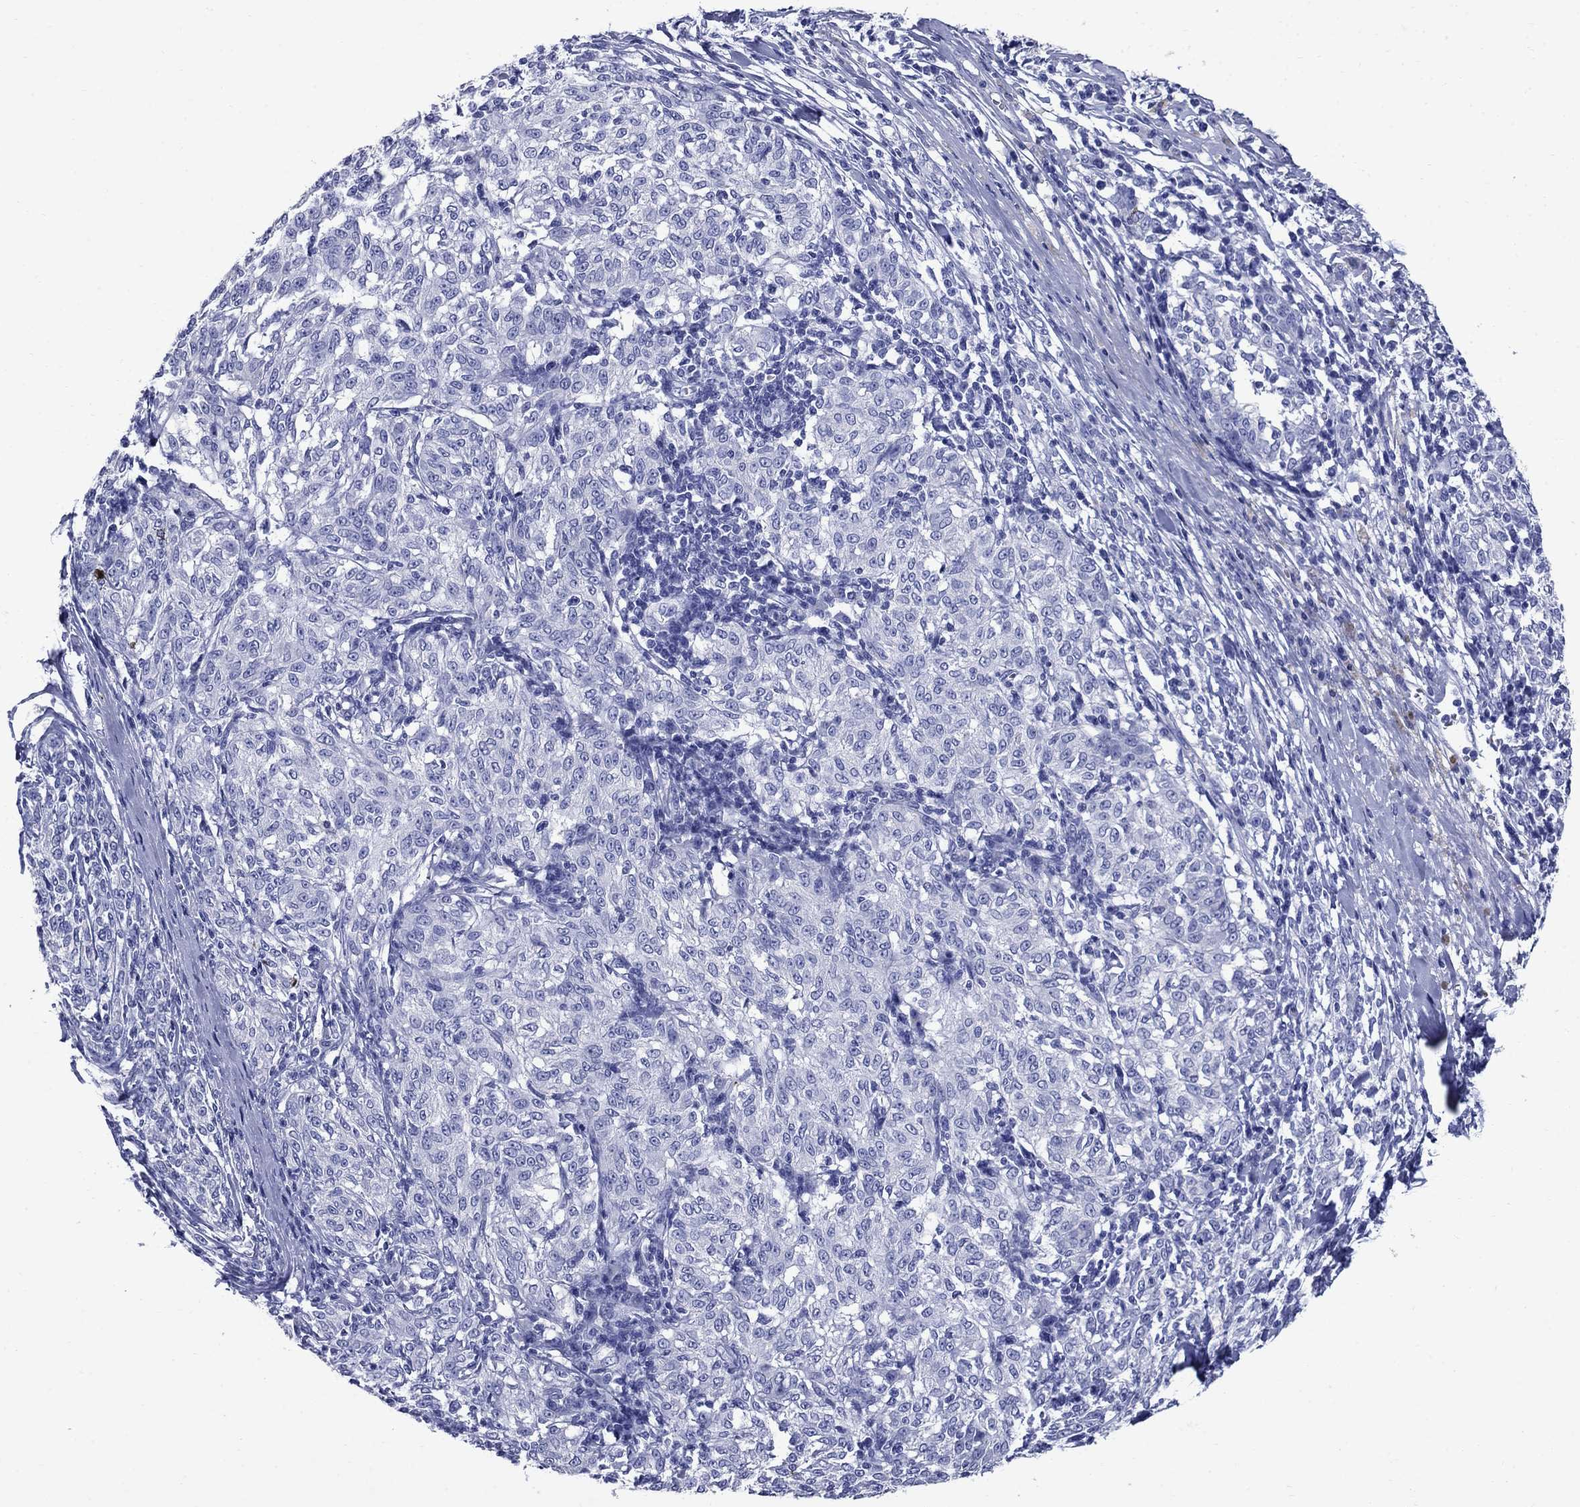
{"staining": {"intensity": "negative", "quantity": "none", "location": "none"}, "tissue": "melanoma", "cell_type": "Tumor cells", "image_type": "cancer", "snomed": [{"axis": "morphology", "description": "Malignant melanoma, NOS"}, {"axis": "topography", "description": "Skin"}], "caption": "Micrograph shows no significant protein expression in tumor cells of melanoma.", "gene": "CD1A", "patient": {"sex": "female", "age": 72}}